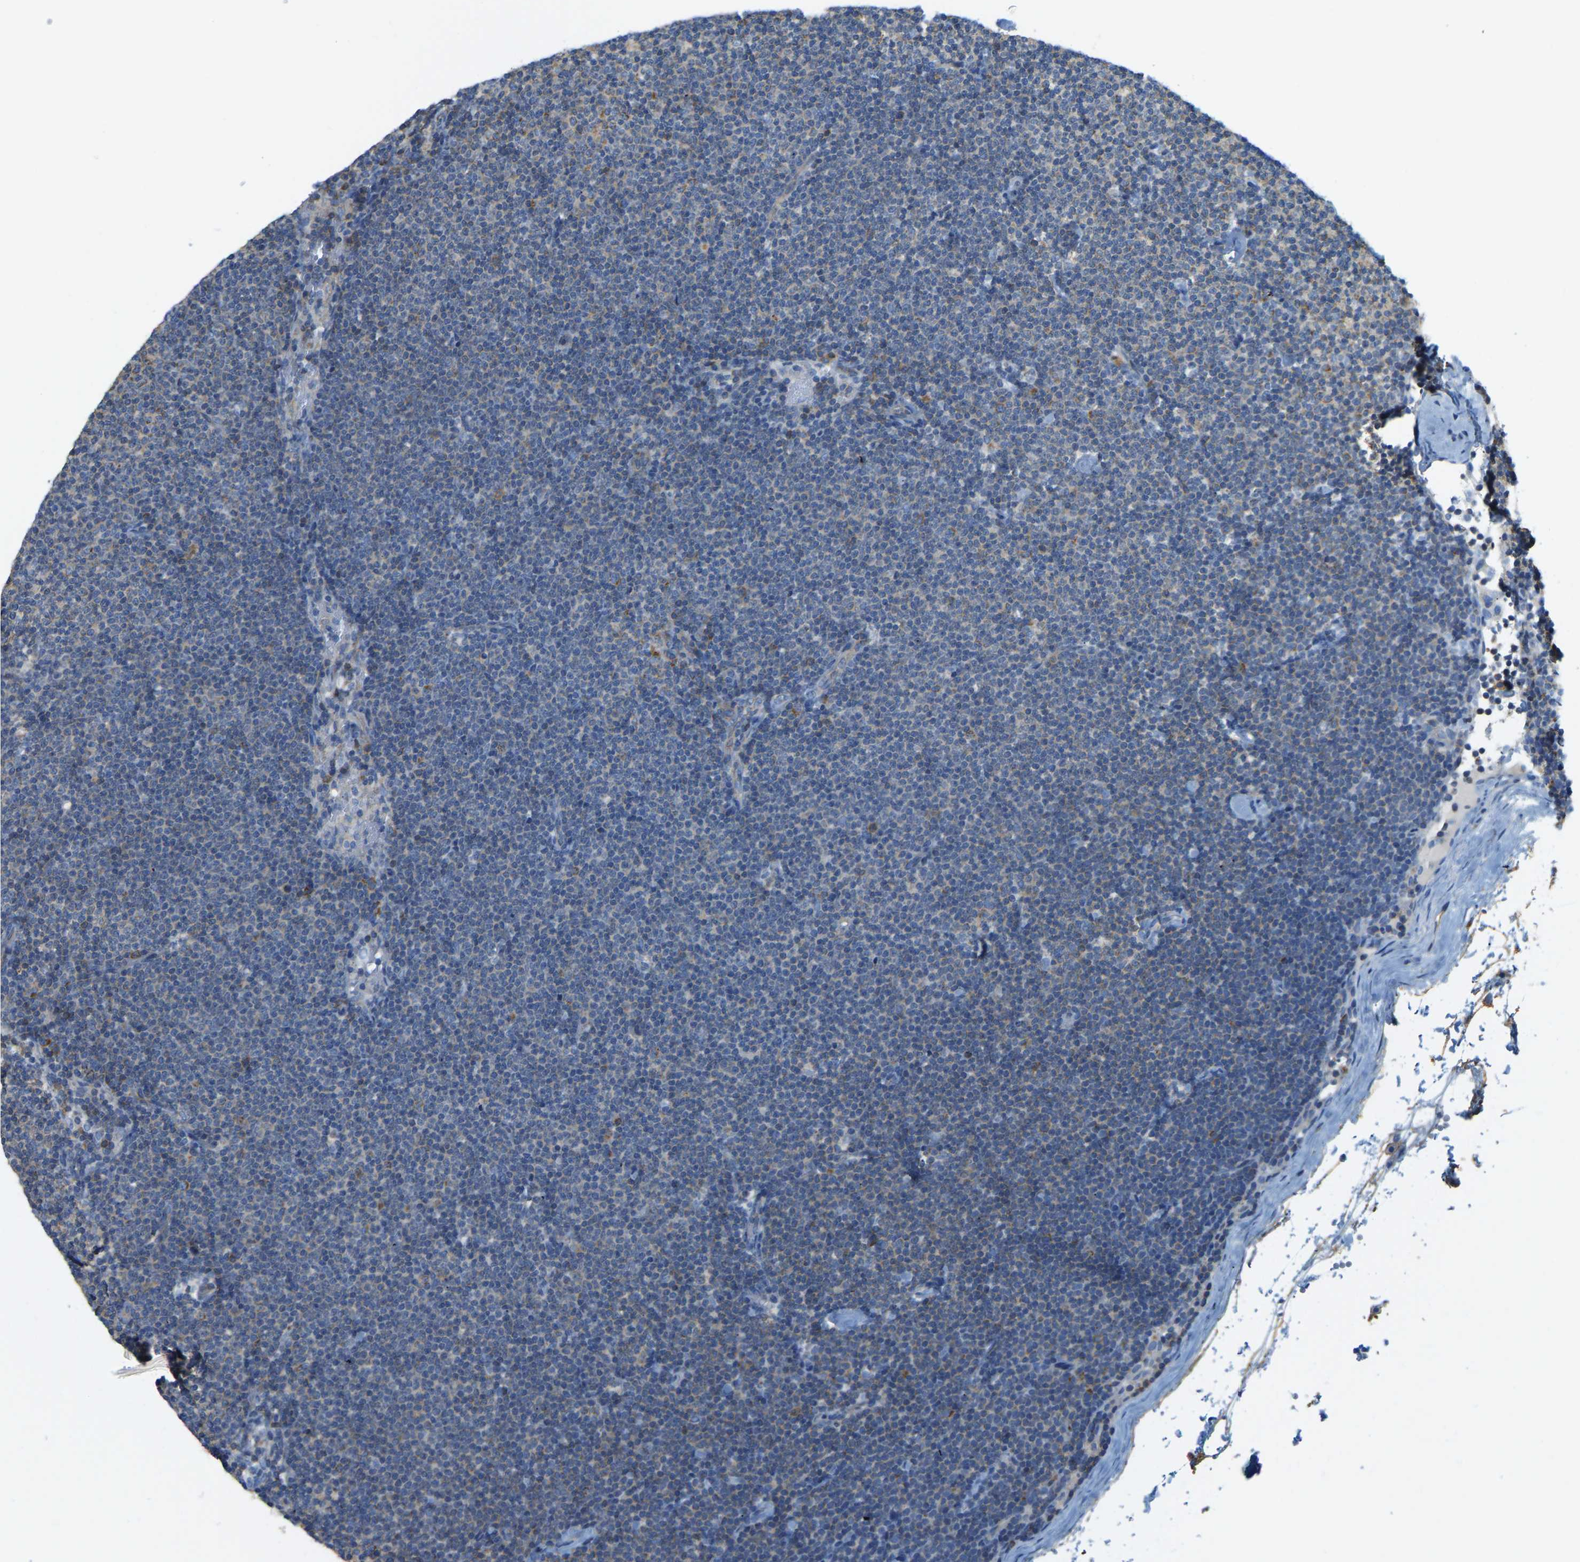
{"staining": {"intensity": "moderate", "quantity": "<25%", "location": "cytoplasmic/membranous"}, "tissue": "lymphoma", "cell_type": "Tumor cells", "image_type": "cancer", "snomed": [{"axis": "morphology", "description": "Malignant lymphoma, non-Hodgkin's type, Low grade"}, {"axis": "topography", "description": "Lymph node"}], "caption": "Malignant lymphoma, non-Hodgkin's type (low-grade) tissue reveals moderate cytoplasmic/membranous expression in approximately <25% of tumor cells, visualized by immunohistochemistry. The staining was performed using DAB to visualize the protein expression in brown, while the nuclei were stained in blue with hematoxylin (Magnification: 20x).", "gene": "AHNAK", "patient": {"sex": "female", "age": 53}}